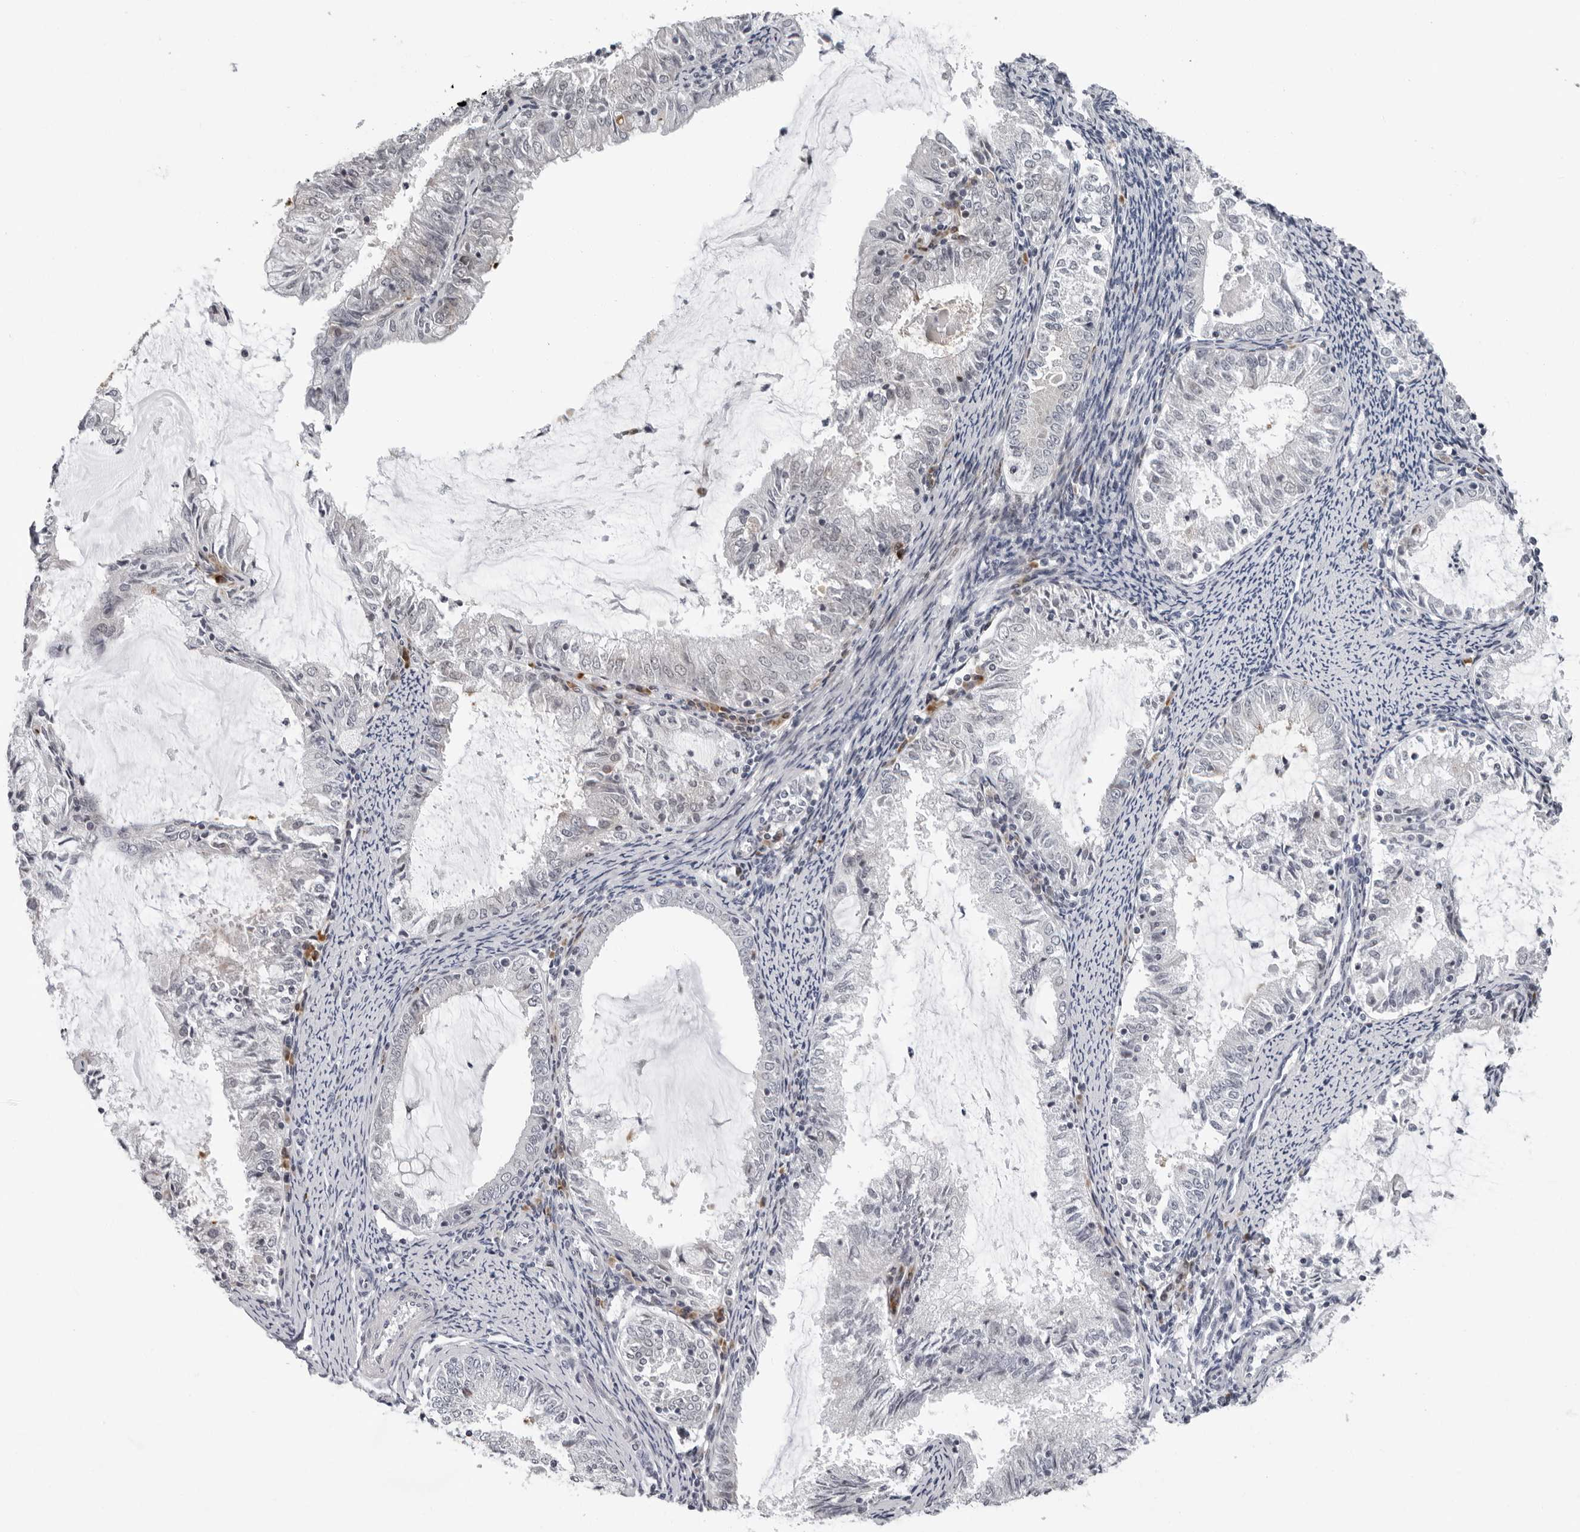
{"staining": {"intensity": "negative", "quantity": "none", "location": "none"}, "tissue": "endometrial cancer", "cell_type": "Tumor cells", "image_type": "cancer", "snomed": [{"axis": "morphology", "description": "Adenocarcinoma, NOS"}, {"axis": "topography", "description": "Endometrium"}], "caption": "Protein analysis of endometrial cancer (adenocarcinoma) demonstrates no significant staining in tumor cells.", "gene": "PIP4K2C", "patient": {"sex": "female", "age": 57}}